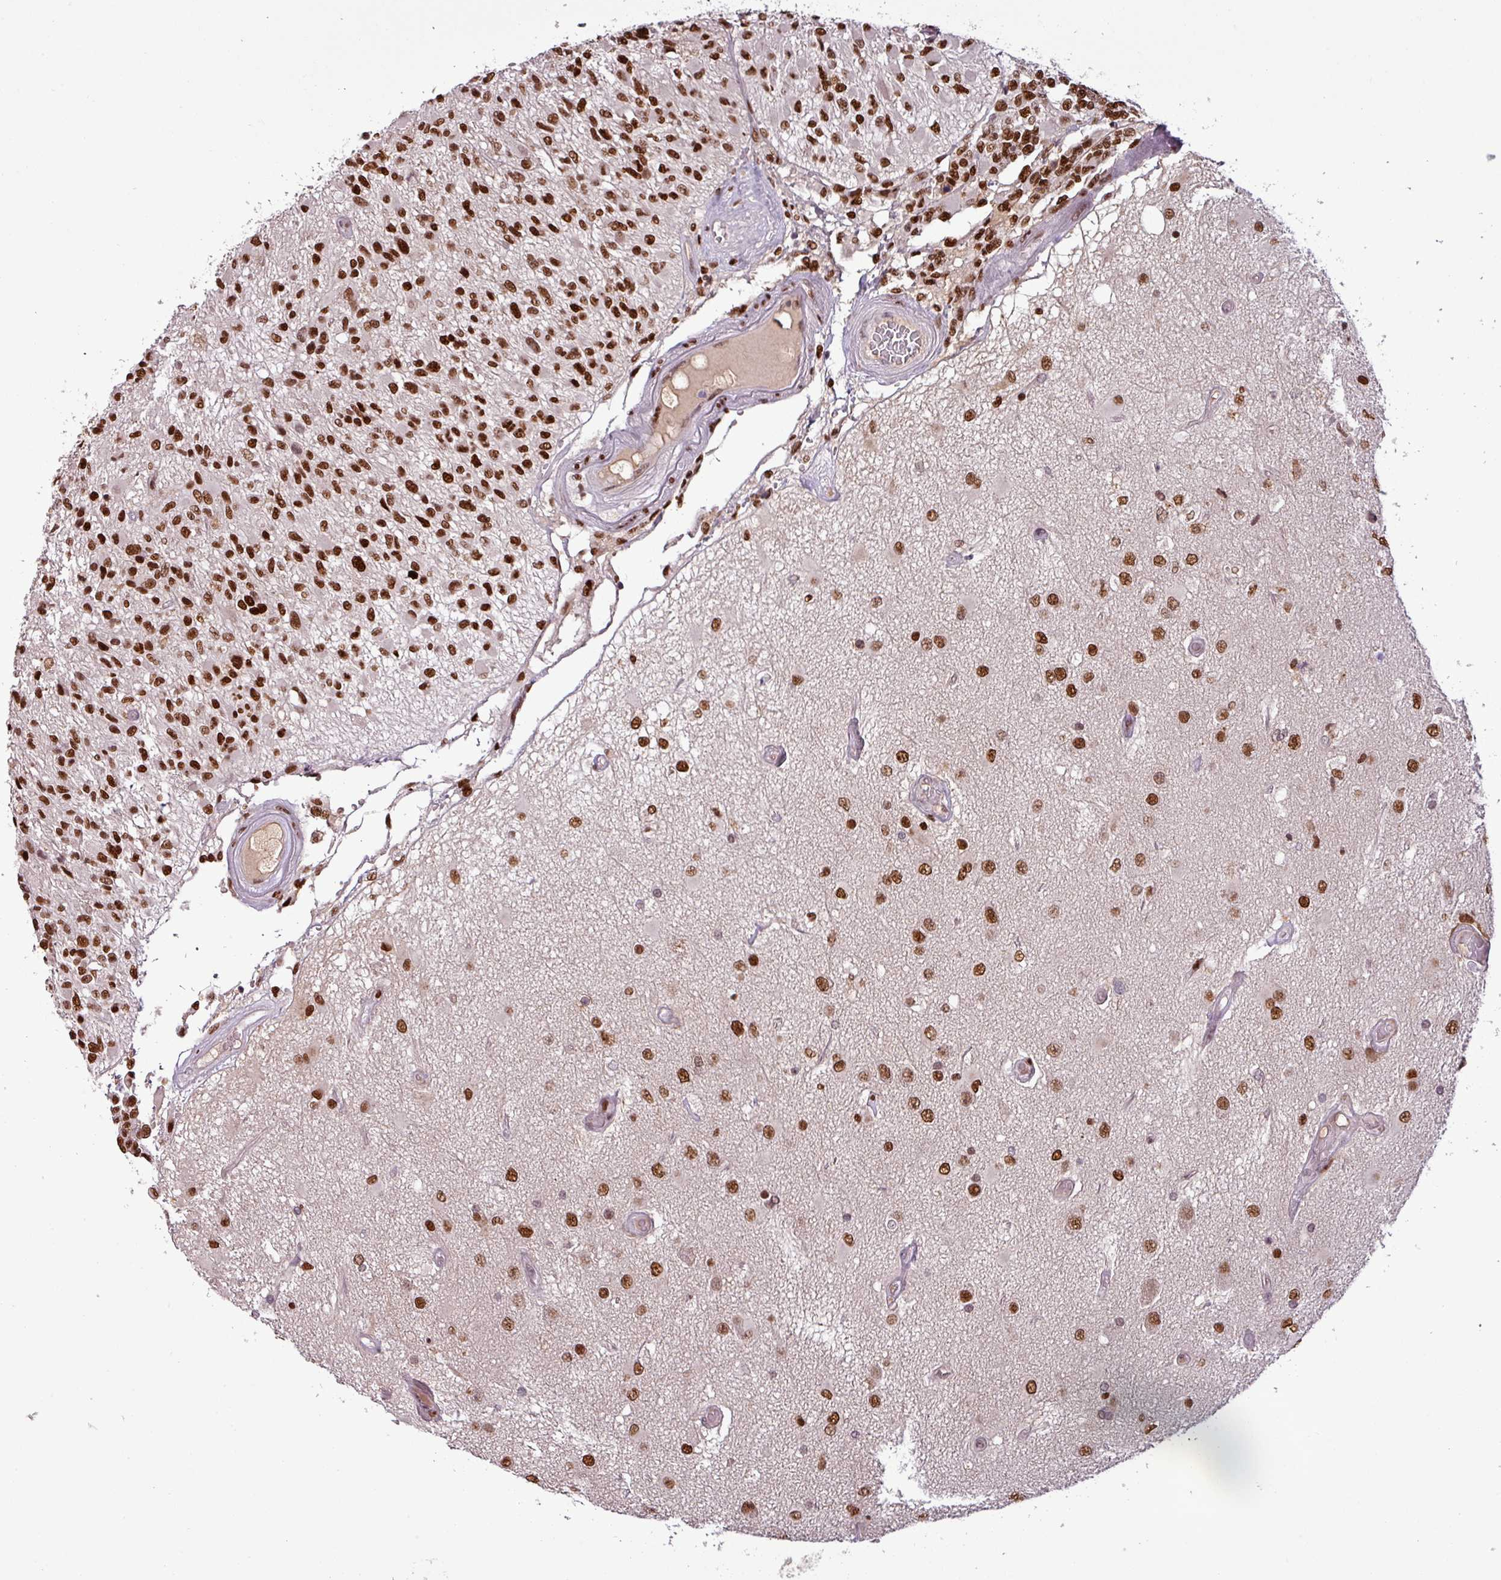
{"staining": {"intensity": "strong", "quantity": ">75%", "location": "nuclear"}, "tissue": "glioma", "cell_type": "Tumor cells", "image_type": "cancer", "snomed": [{"axis": "morphology", "description": "Glioma, malignant, High grade"}, {"axis": "morphology", "description": "Glioblastoma, NOS"}, {"axis": "topography", "description": "Brain"}], "caption": "Malignant glioma (high-grade) stained with immunohistochemistry exhibits strong nuclear expression in approximately >75% of tumor cells.", "gene": "IRF2BPL", "patient": {"sex": "male", "age": 60}}